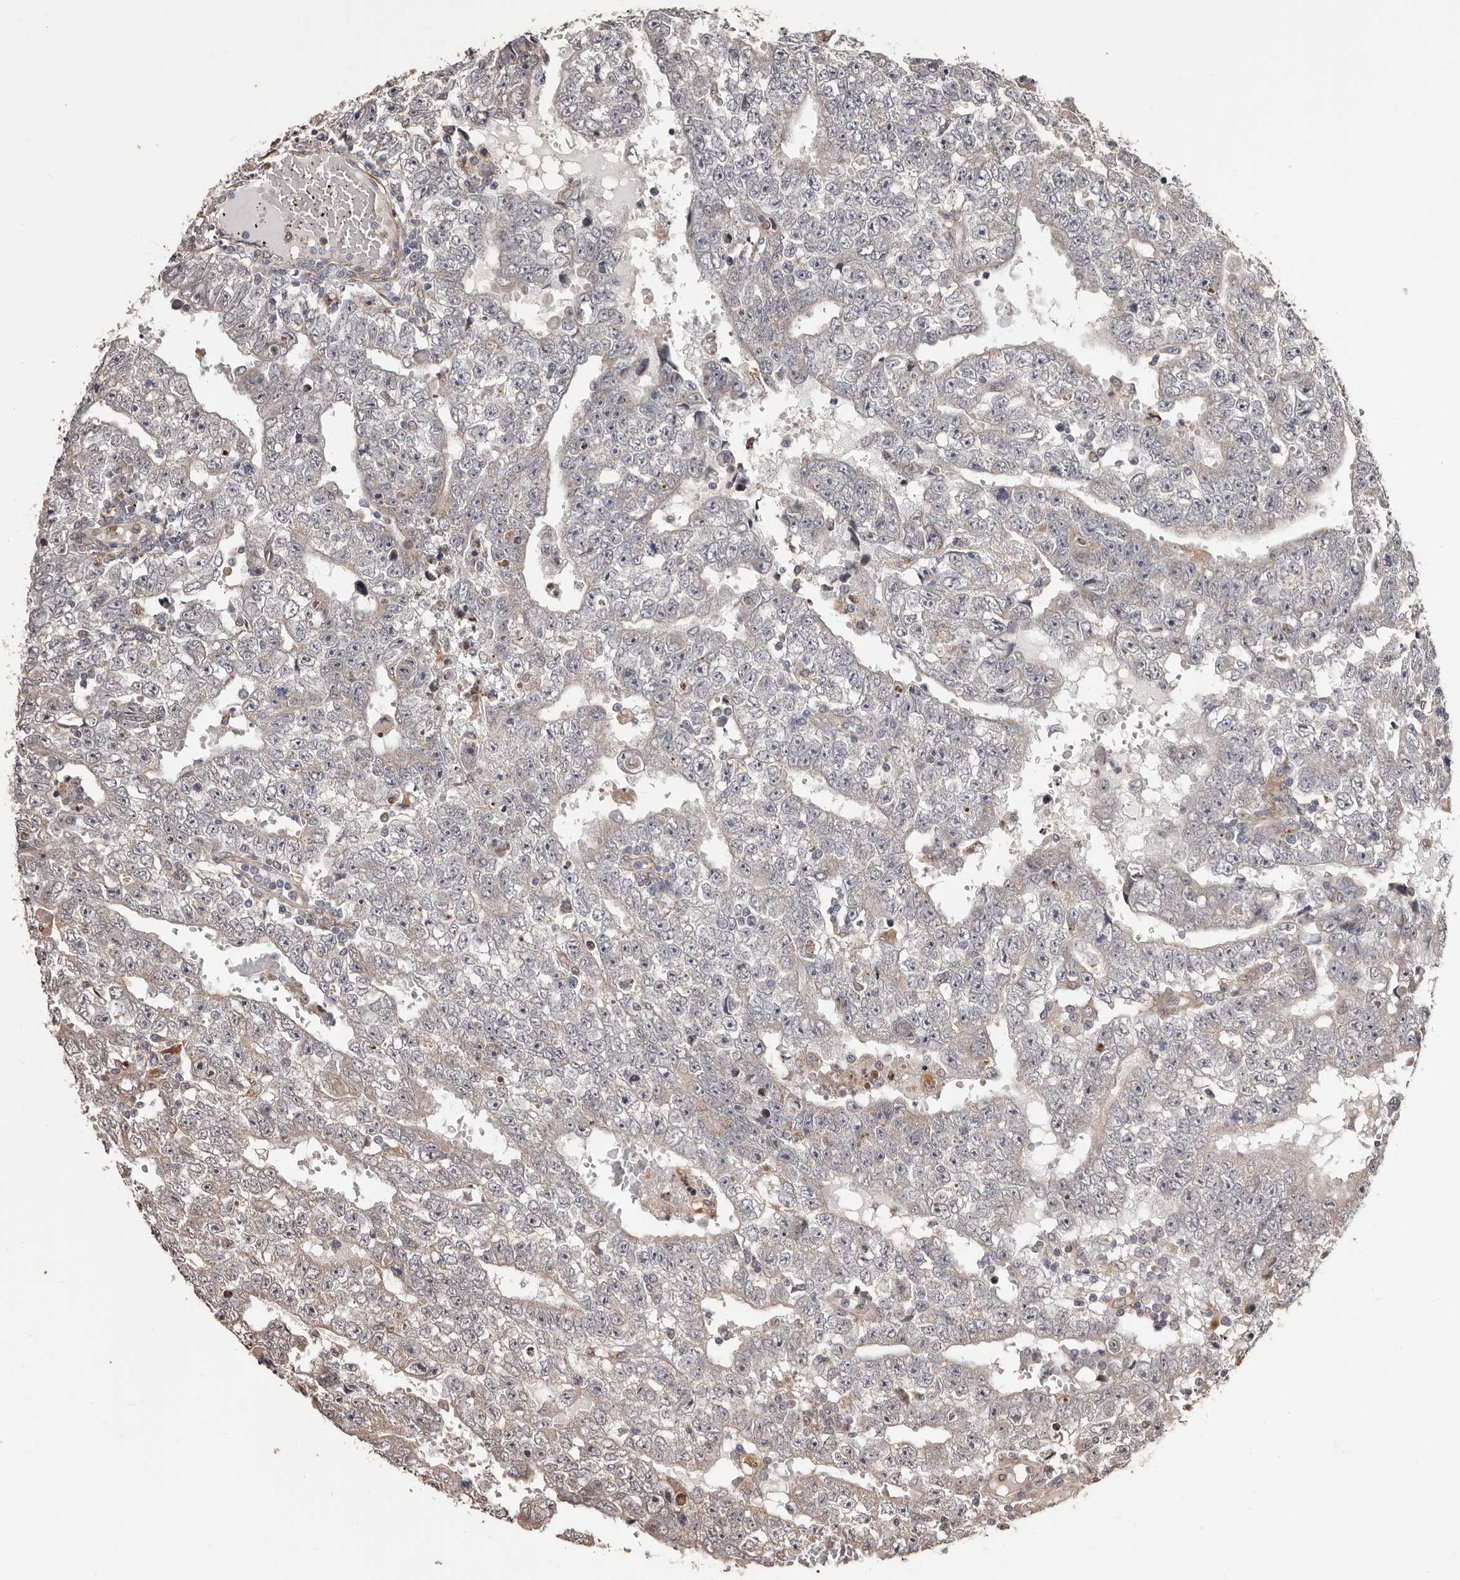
{"staining": {"intensity": "negative", "quantity": "none", "location": "none"}, "tissue": "testis cancer", "cell_type": "Tumor cells", "image_type": "cancer", "snomed": [{"axis": "morphology", "description": "Carcinoma, Embryonal, NOS"}, {"axis": "topography", "description": "Testis"}], "caption": "An immunohistochemistry (IHC) photomicrograph of testis embryonal carcinoma is shown. There is no staining in tumor cells of testis embryonal carcinoma.", "gene": "ZCCHC7", "patient": {"sex": "male", "age": 25}}